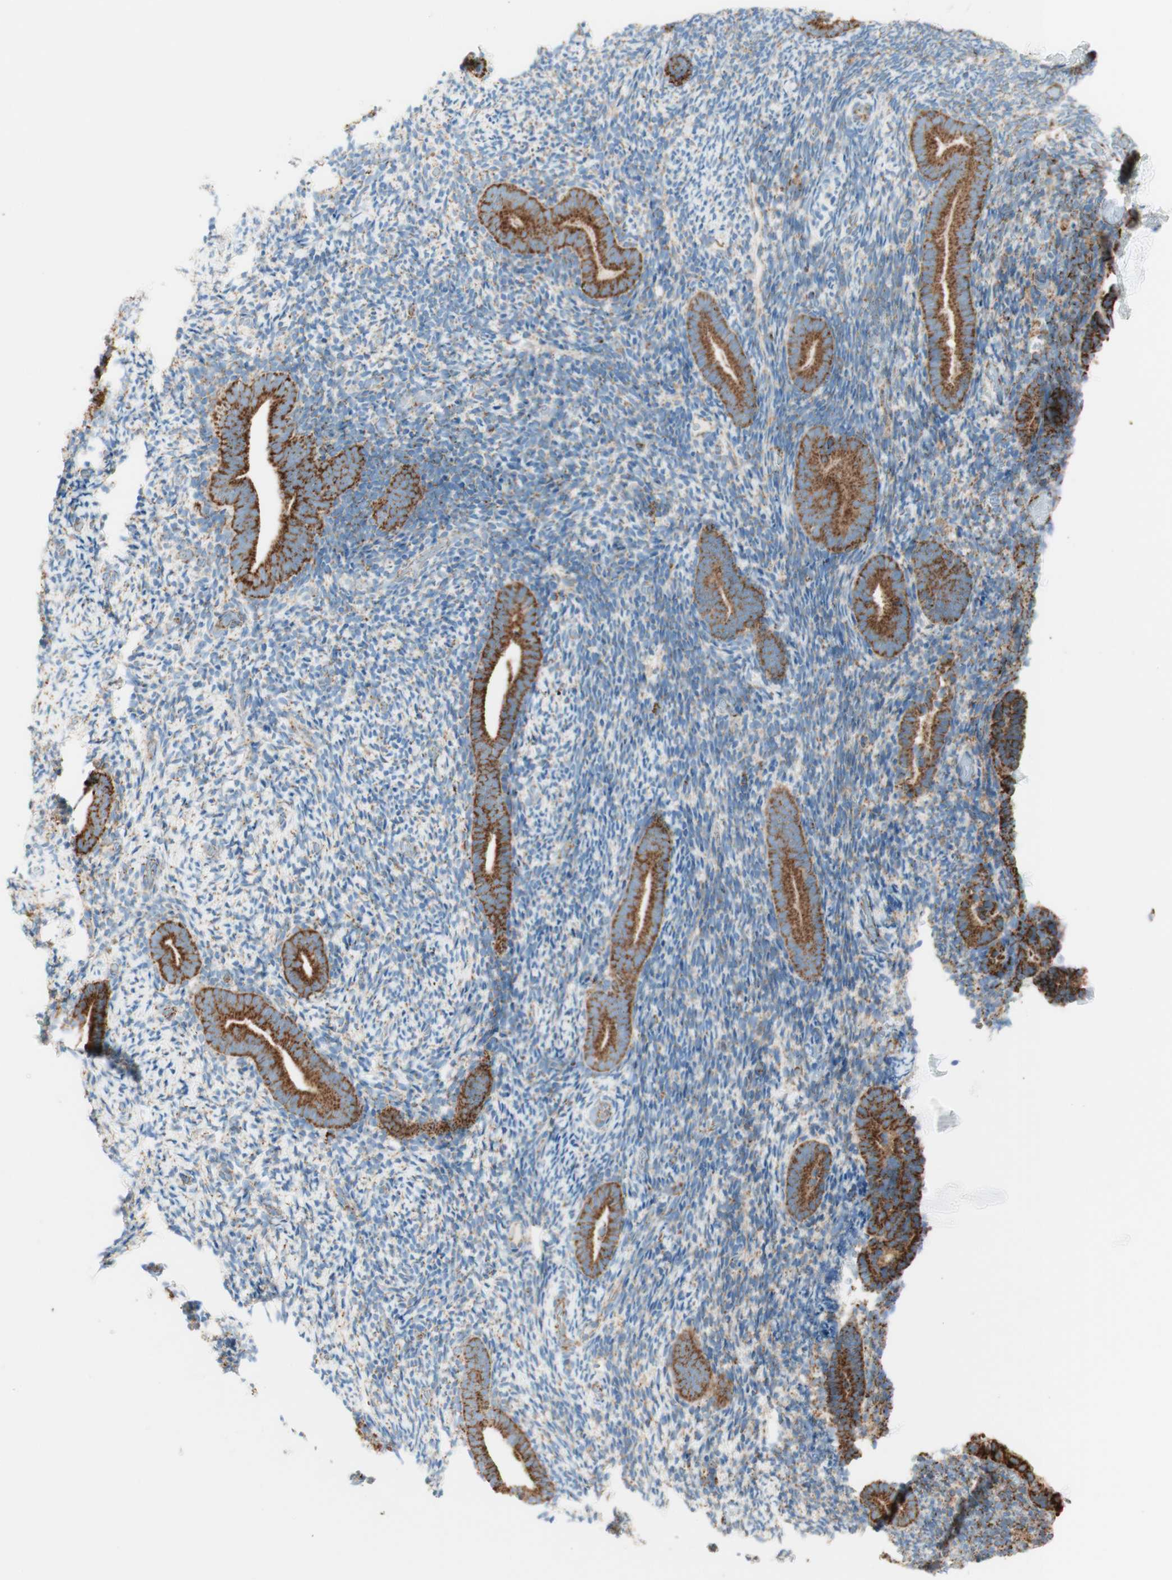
{"staining": {"intensity": "moderate", "quantity": "25%-75%", "location": "cytoplasmic/membranous"}, "tissue": "endometrium", "cell_type": "Cells in endometrial stroma", "image_type": "normal", "snomed": [{"axis": "morphology", "description": "Normal tissue, NOS"}, {"axis": "topography", "description": "Endometrium"}], "caption": "Immunohistochemistry photomicrograph of normal endometrium: endometrium stained using immunohistochemistry (IHC) demonstrates medium levels of moderate protein expression localized specifically in the cytoplasmic/membranous of cells in endometrial stroma, appearing as a cytoplasmic/membranous brown color.", "gene": "TOMM20", "patient": {"sex": "female", "age": 51}}